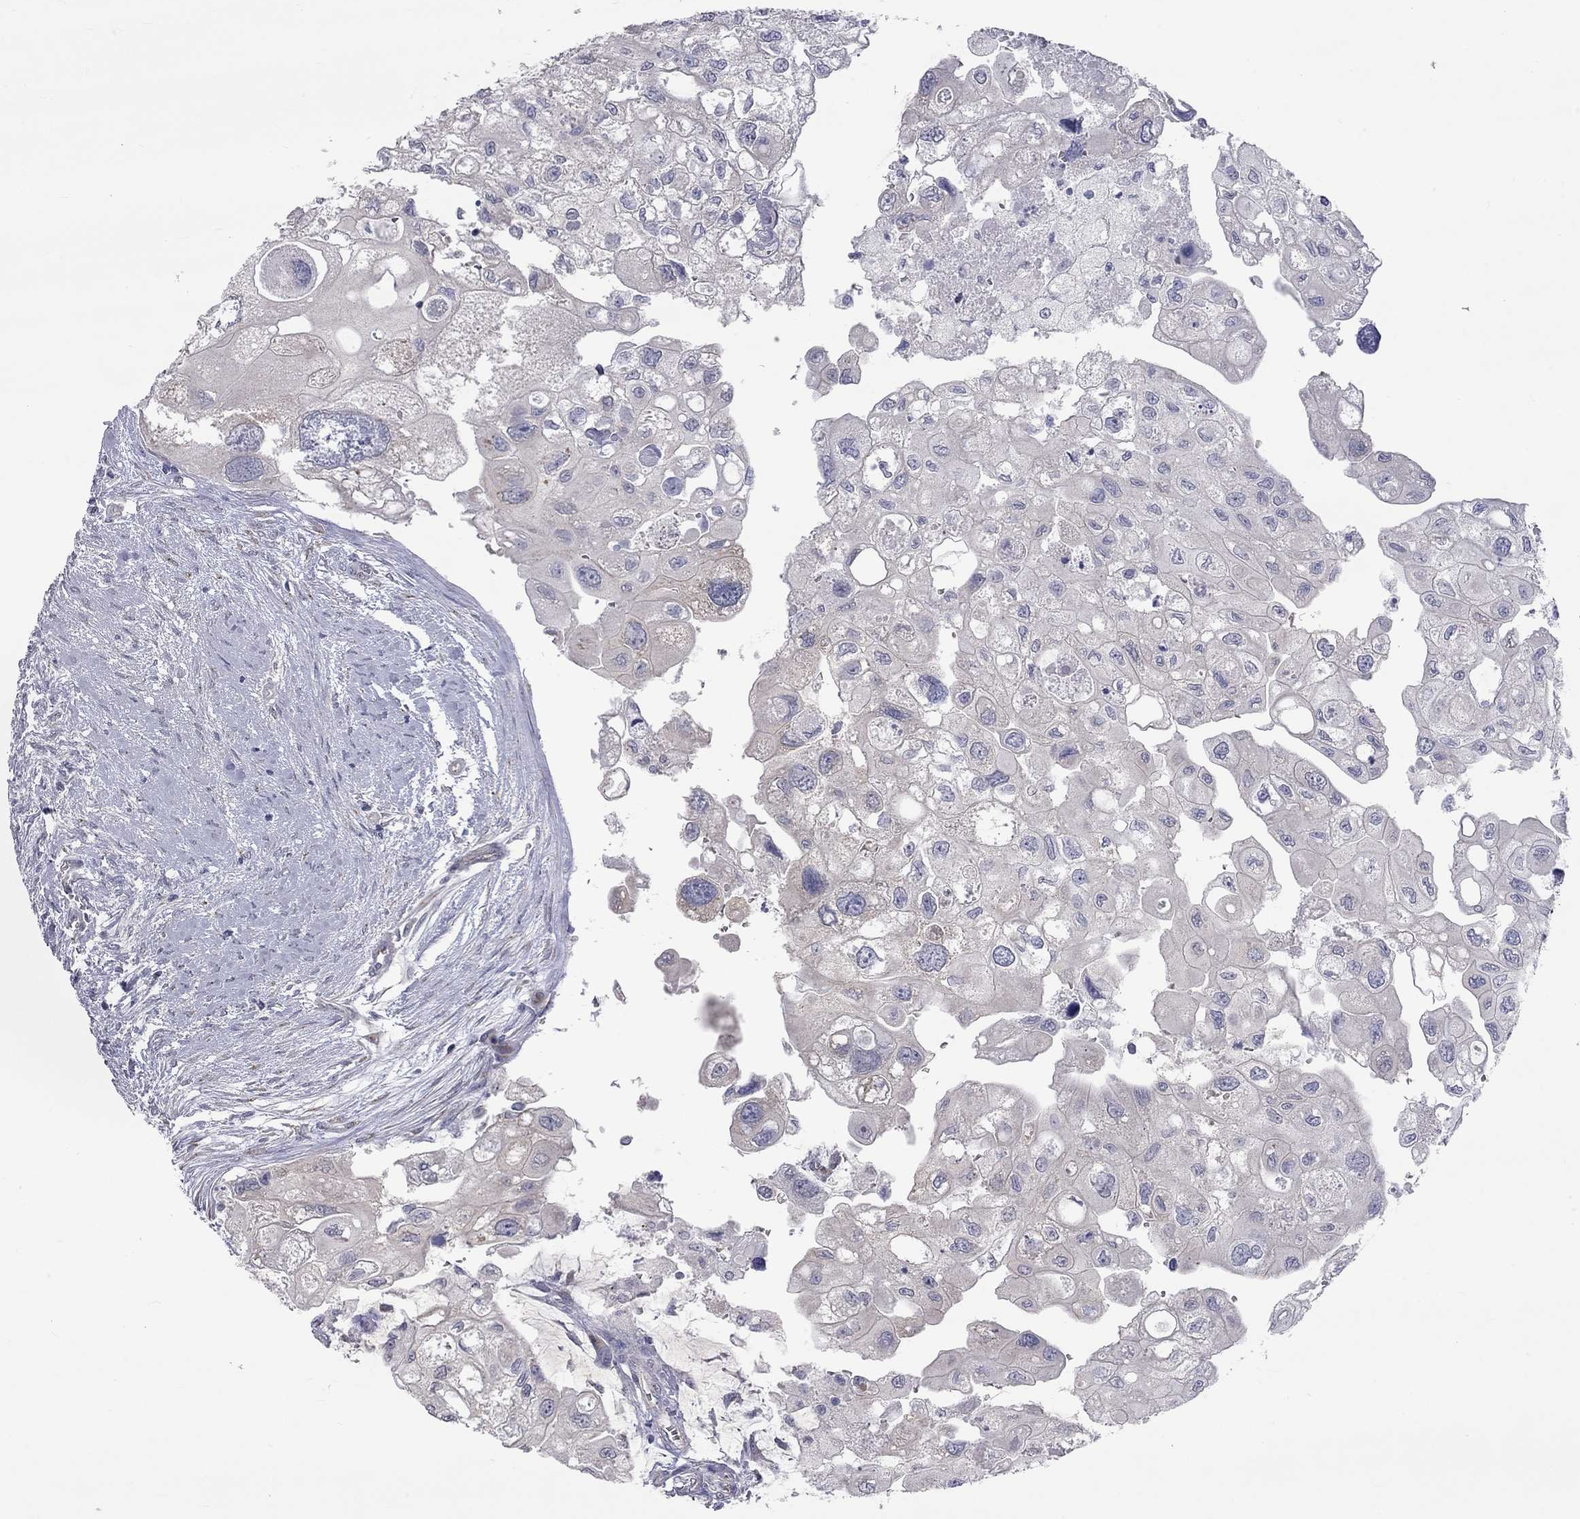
{"staining": {"intensity": "negative", "quantity": "none", "location": "none"}, "tissue": "urothelial cancer", "cell_type": "Tumor cells", "image_type": "cancer", "snomed": [{"axis": "morphology", "description": "Urothelial carcinoma, High grade"}, {"axis": "topography", "description": "Urinary bladder"}], "caption": "This image is of urothelial cancer stained with immunohistochemistry (IHC) to label a protein in brown with the nuclei are counter-stained blue. There is no staining in tumor cells.", "gene": "OPRK1", "patient": {"sex": "male", "age": 59}}